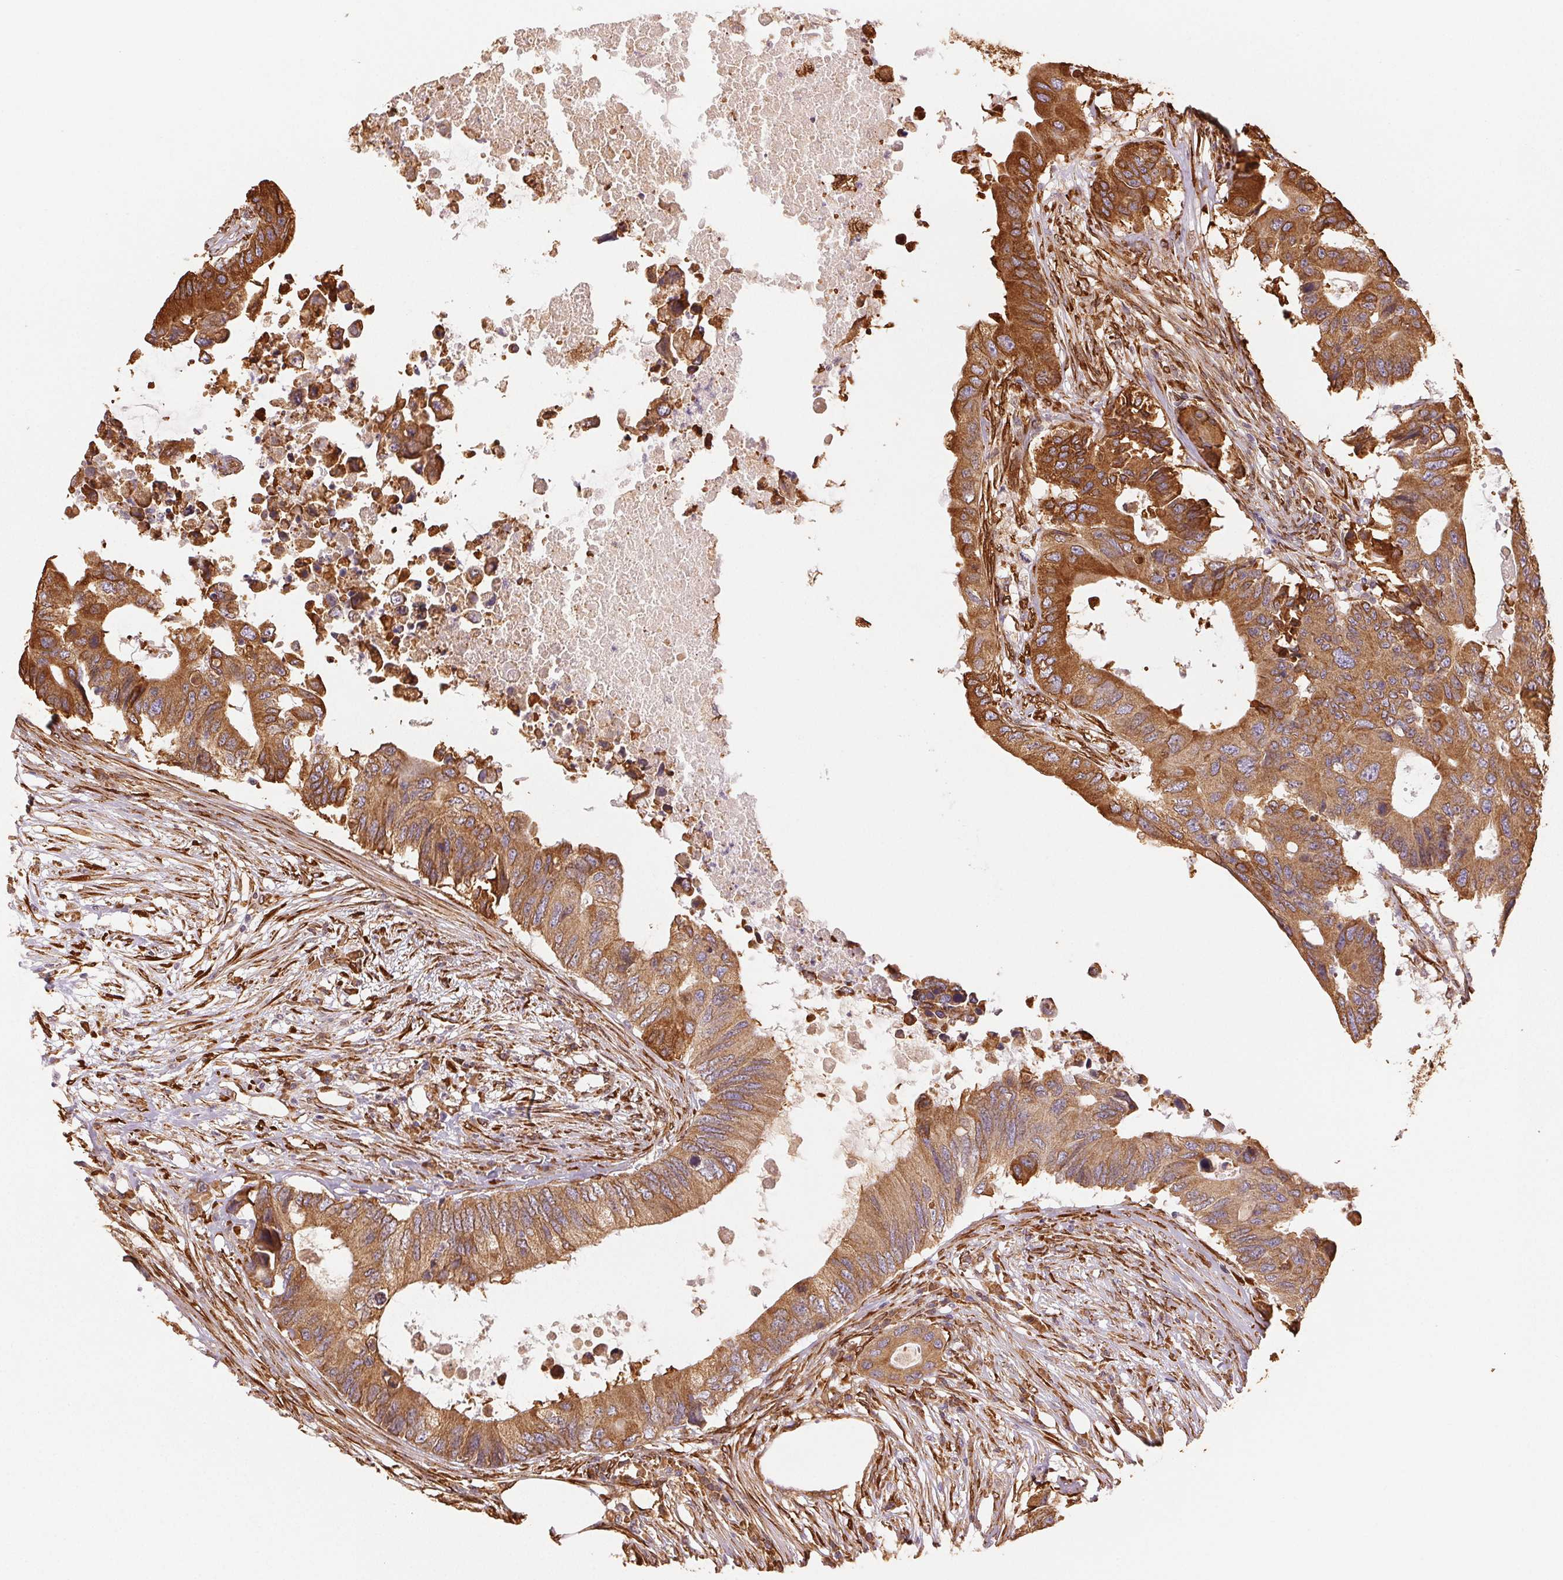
{"staining": {"intensity": "moderate", "quantity": ">75%", "location": "cytoplasmic/membranous"}, "tissue": "colorectal cancer", "cell_type": "Tumor cells", "image_type": "cancer", "snomed": [{"axis": "morphology", "description": "Adenocarcinoma, NOS"}, {"axis": "topography", "description": "Colon"}], "caption": "A high-resolution micrograph shows IHC staining of adenocarcinoma (colorectal), which demonstrates moderate cytoplasmic/membranous expression in approximately >75% of tumor cells.", "gene": "RCN3", "patient": {"sex": "male", "age": 71}}